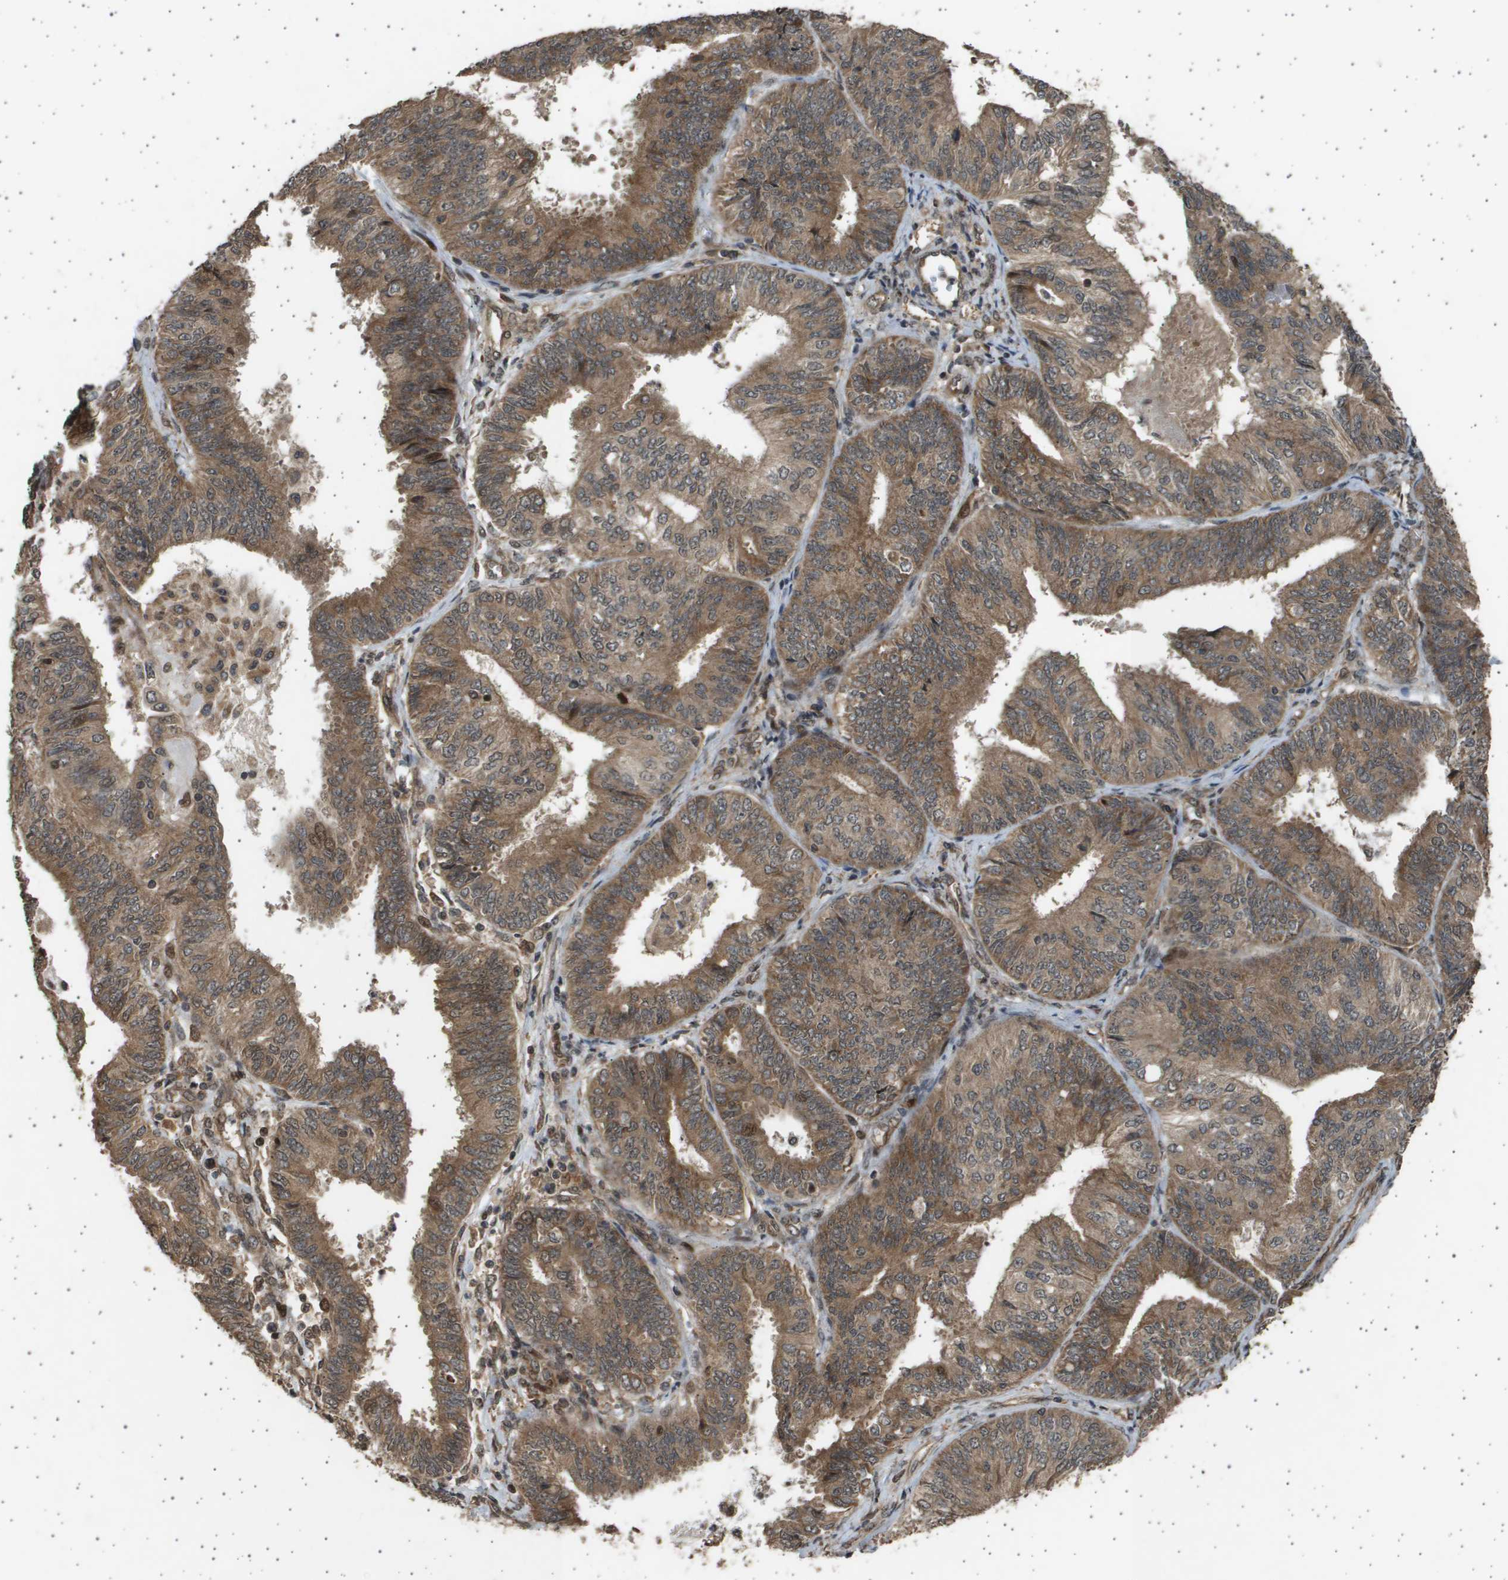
{"staining": {"intensity": "moderate", "quantity": ">75%", "location": "cytoplasmic/membranous,nuclear"}, "tissue": "endometrial cancer", "cell_type": "Tumor cells", "image_type": "cancer", "snomed": [{"axis": "morphology", "description": "Adenocarcinoma, NOS"}, {"axis": "topography", "description": "Endometrium"}], "caption": "Immunohistochemical staining of endometrial cancer exhibits medium levels of moderate cytoplasmic/membranous and nuclear protein expression in about >75% of tumor cells.", "gene": "TNRC6A", "patient": {"sex": "female", "age": 58}}